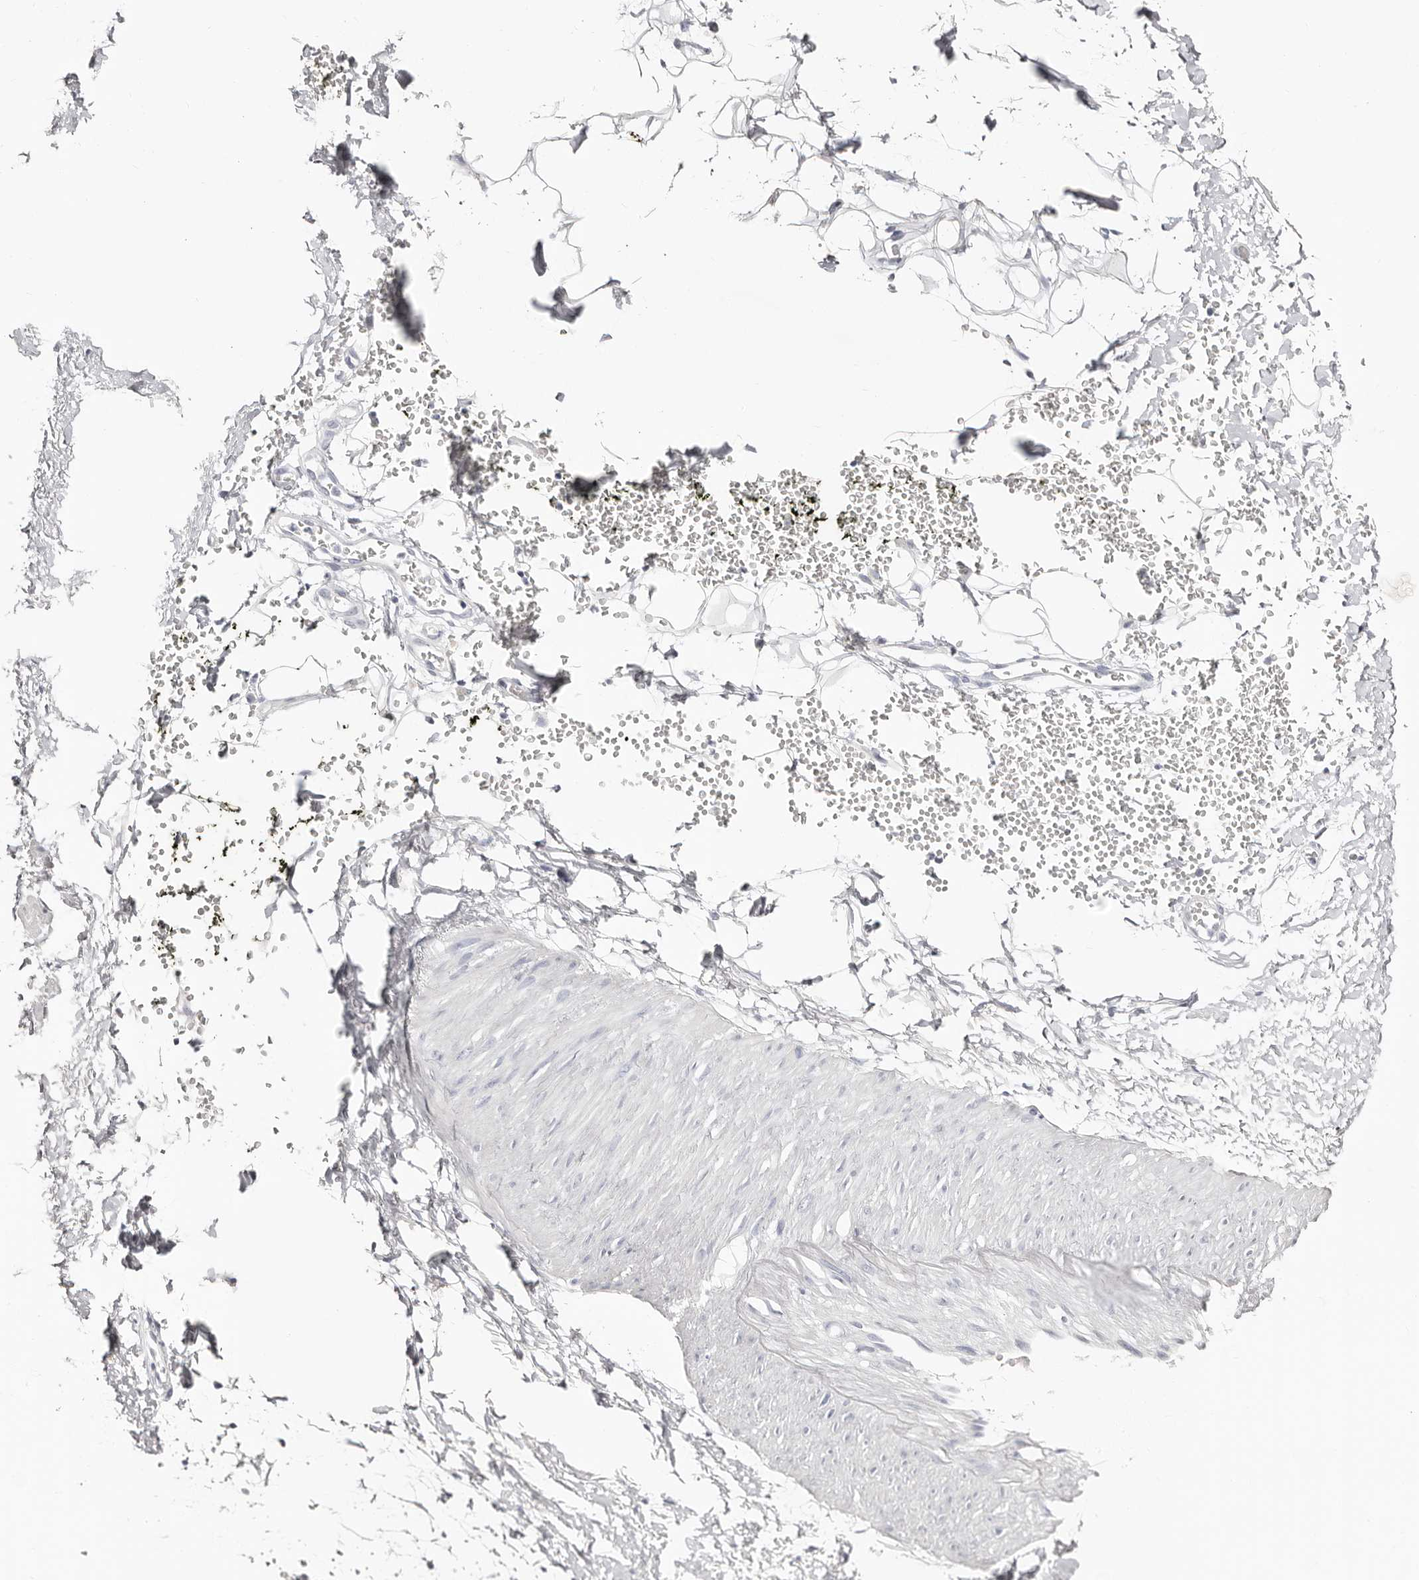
{"staining": {"intensity": "negative", "quantity": "none", "location": "none"}, "tissue": "adipose tissue", "cell_type": "Adipocytes", "image_type": "normal", "snomed": [{"axis": "morphology", "description": "Normal tissue, NOS"}, {"axis": "morphology", "description": "Adenocarcinoma, NOS"}, {"axis": "topography", "description": "Pancreas"}, {"axis": "topography", "description": "Peripheral nerve tissue"}], "caption": "A high-resolution image shows immunohistochemistry (IHC) staining of unremarkable adipose tissue, which shows no significant expression in adipocytes. (DAB (3,3'-diaminobenzidine) IHC with hematoxylin counter stain).", "gene": "AKNAD1", "patient": {"sex": "male", "age": 59}}